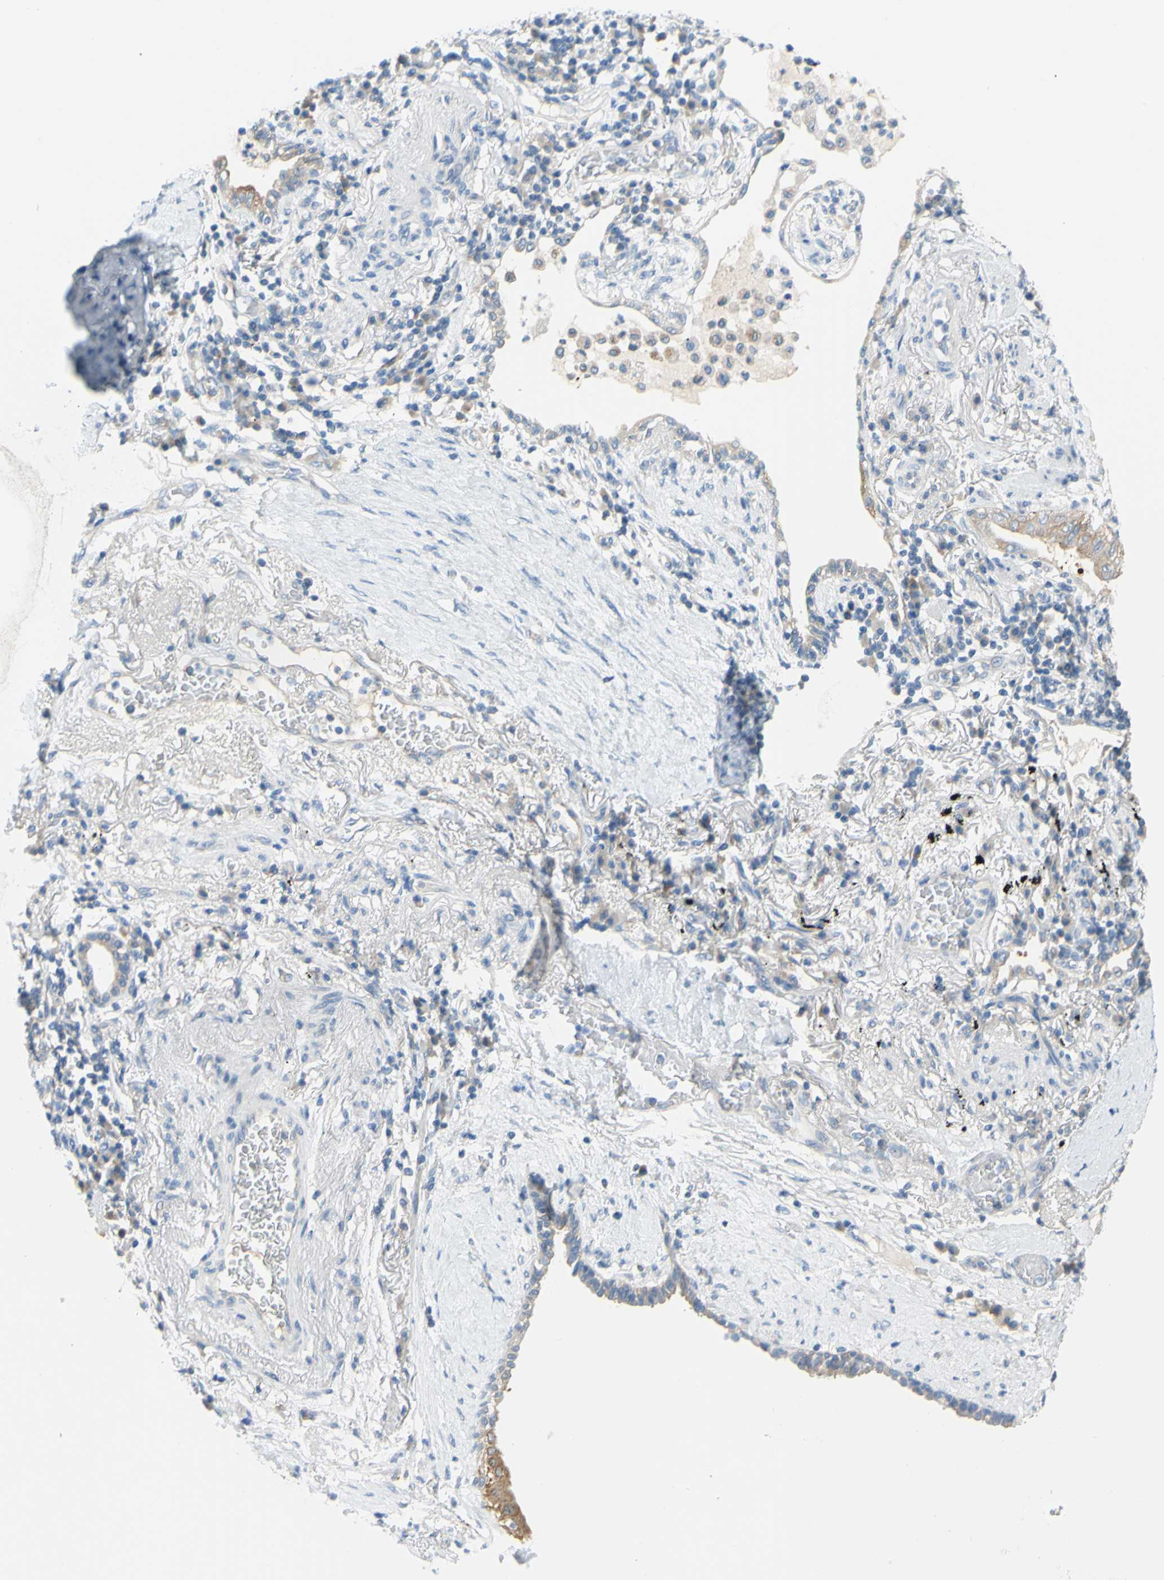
{"staining": {"intensity": "negative", "quantity": "none", "location": "none"}, "tissue": "lung cancer", "cell_type": "Tumor cells", "image_type": "cancer", "snomed": [{"axis": "morphology", "description": "Adenocarcinoma, NOS"}, {"axis": "topography", "description": "Lung"}], "caption": "This is a micrograph of immunohistochemistry staining of adenocarcinoma (lung), which shows no positivity in tumor cells. The staining was performed using DAB (3,3'-diaminobenzidine) to visualize the protein expression in brown, while the nuclei were stained in blue with hematoxylin (Magnification: 20x).", "gene": "FRMD4B", "patient": {"sex": "female", "age": 70}}